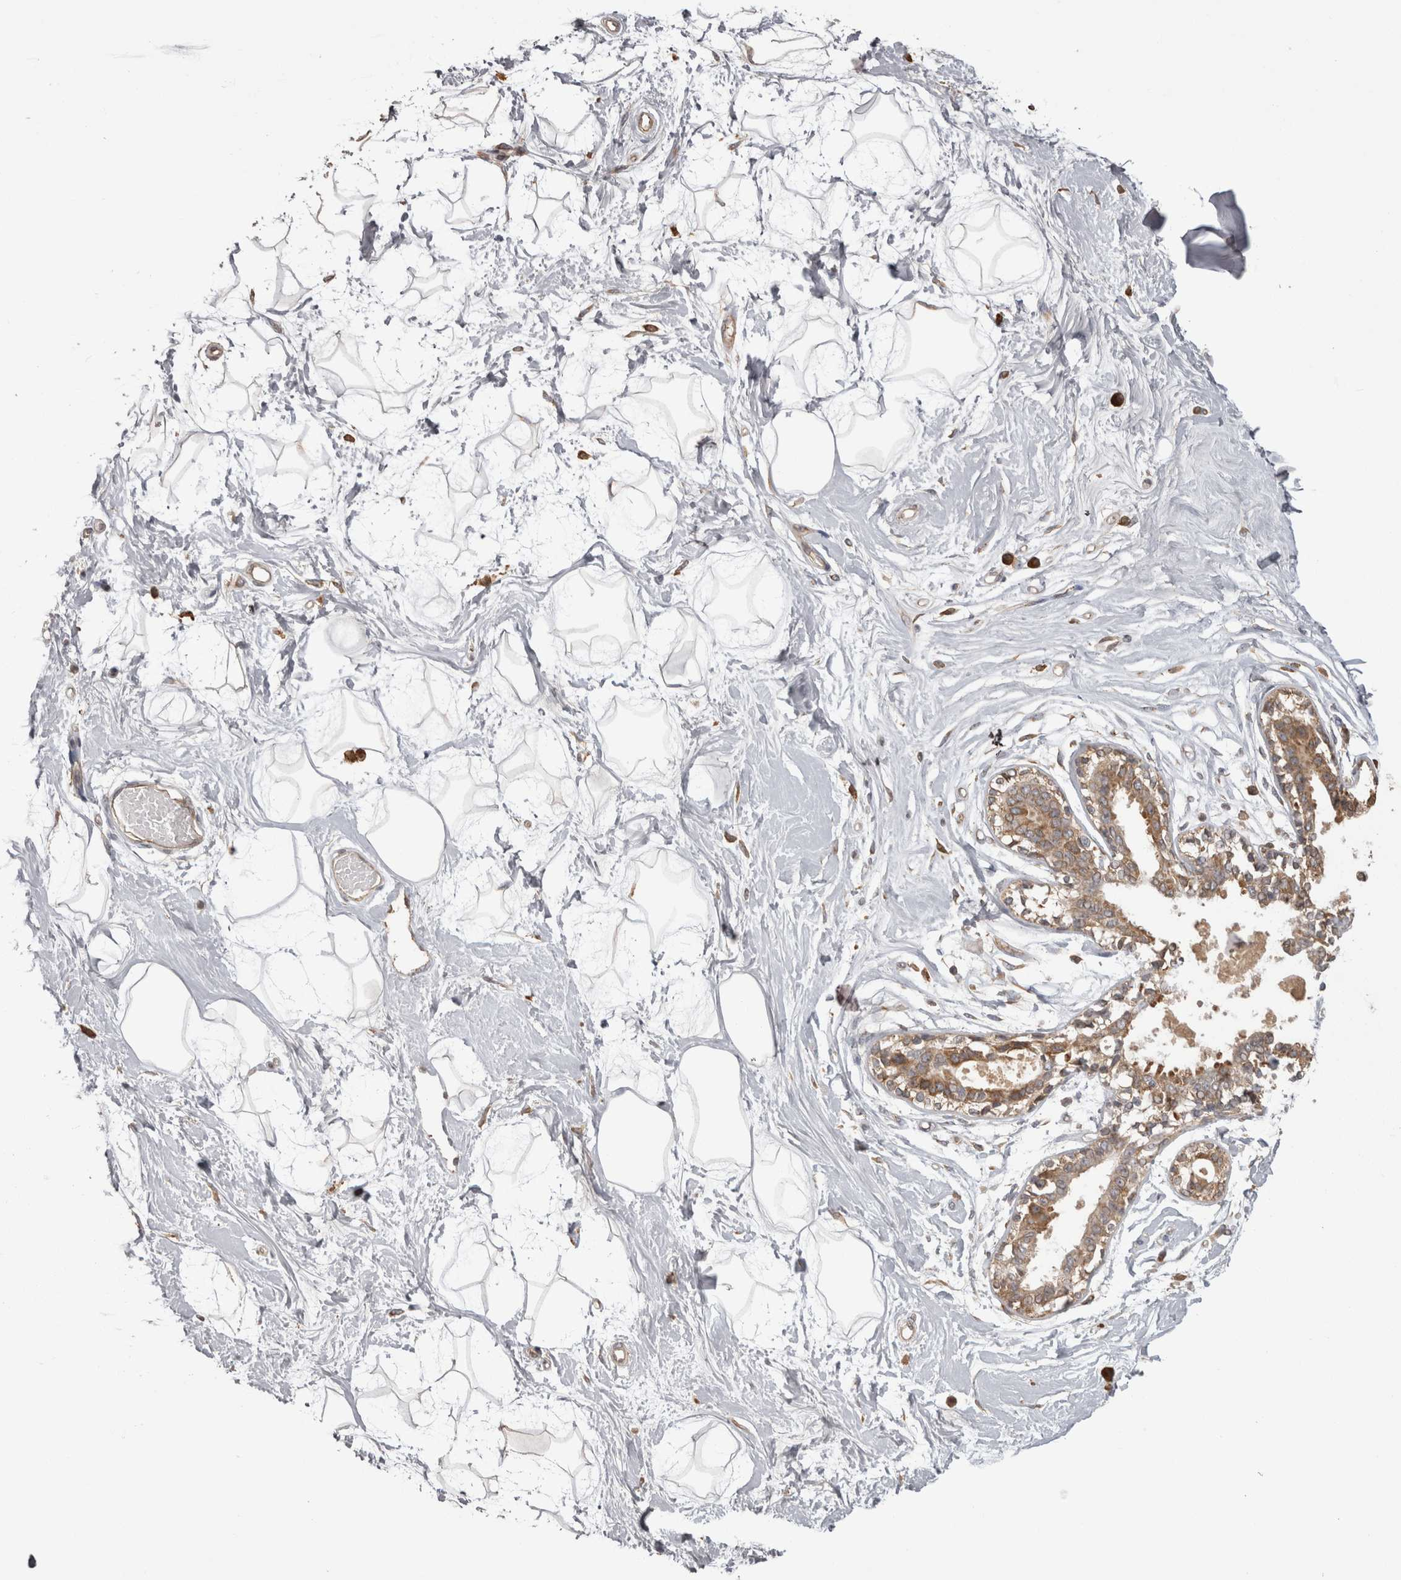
{"staining": {"intensity": "negative", "quantity": "none", "location": "none"}, "tissue": "breast", "cell_type": "Adipocytes", "image_type": "normal", "snomed": [{"axis": "morphology", "description": "Normal tissue, NOS"}, {"axis": "topography", "description": "Breast"}], "caption": "An IHC image of benign breast is shown. There is no staining in adipocytes of breast. (DAB immunohistochemistry (IHC) with hematoxylin counter stain).", "gene": "PON2", "patient": {"sex": "female", "age": 45}}